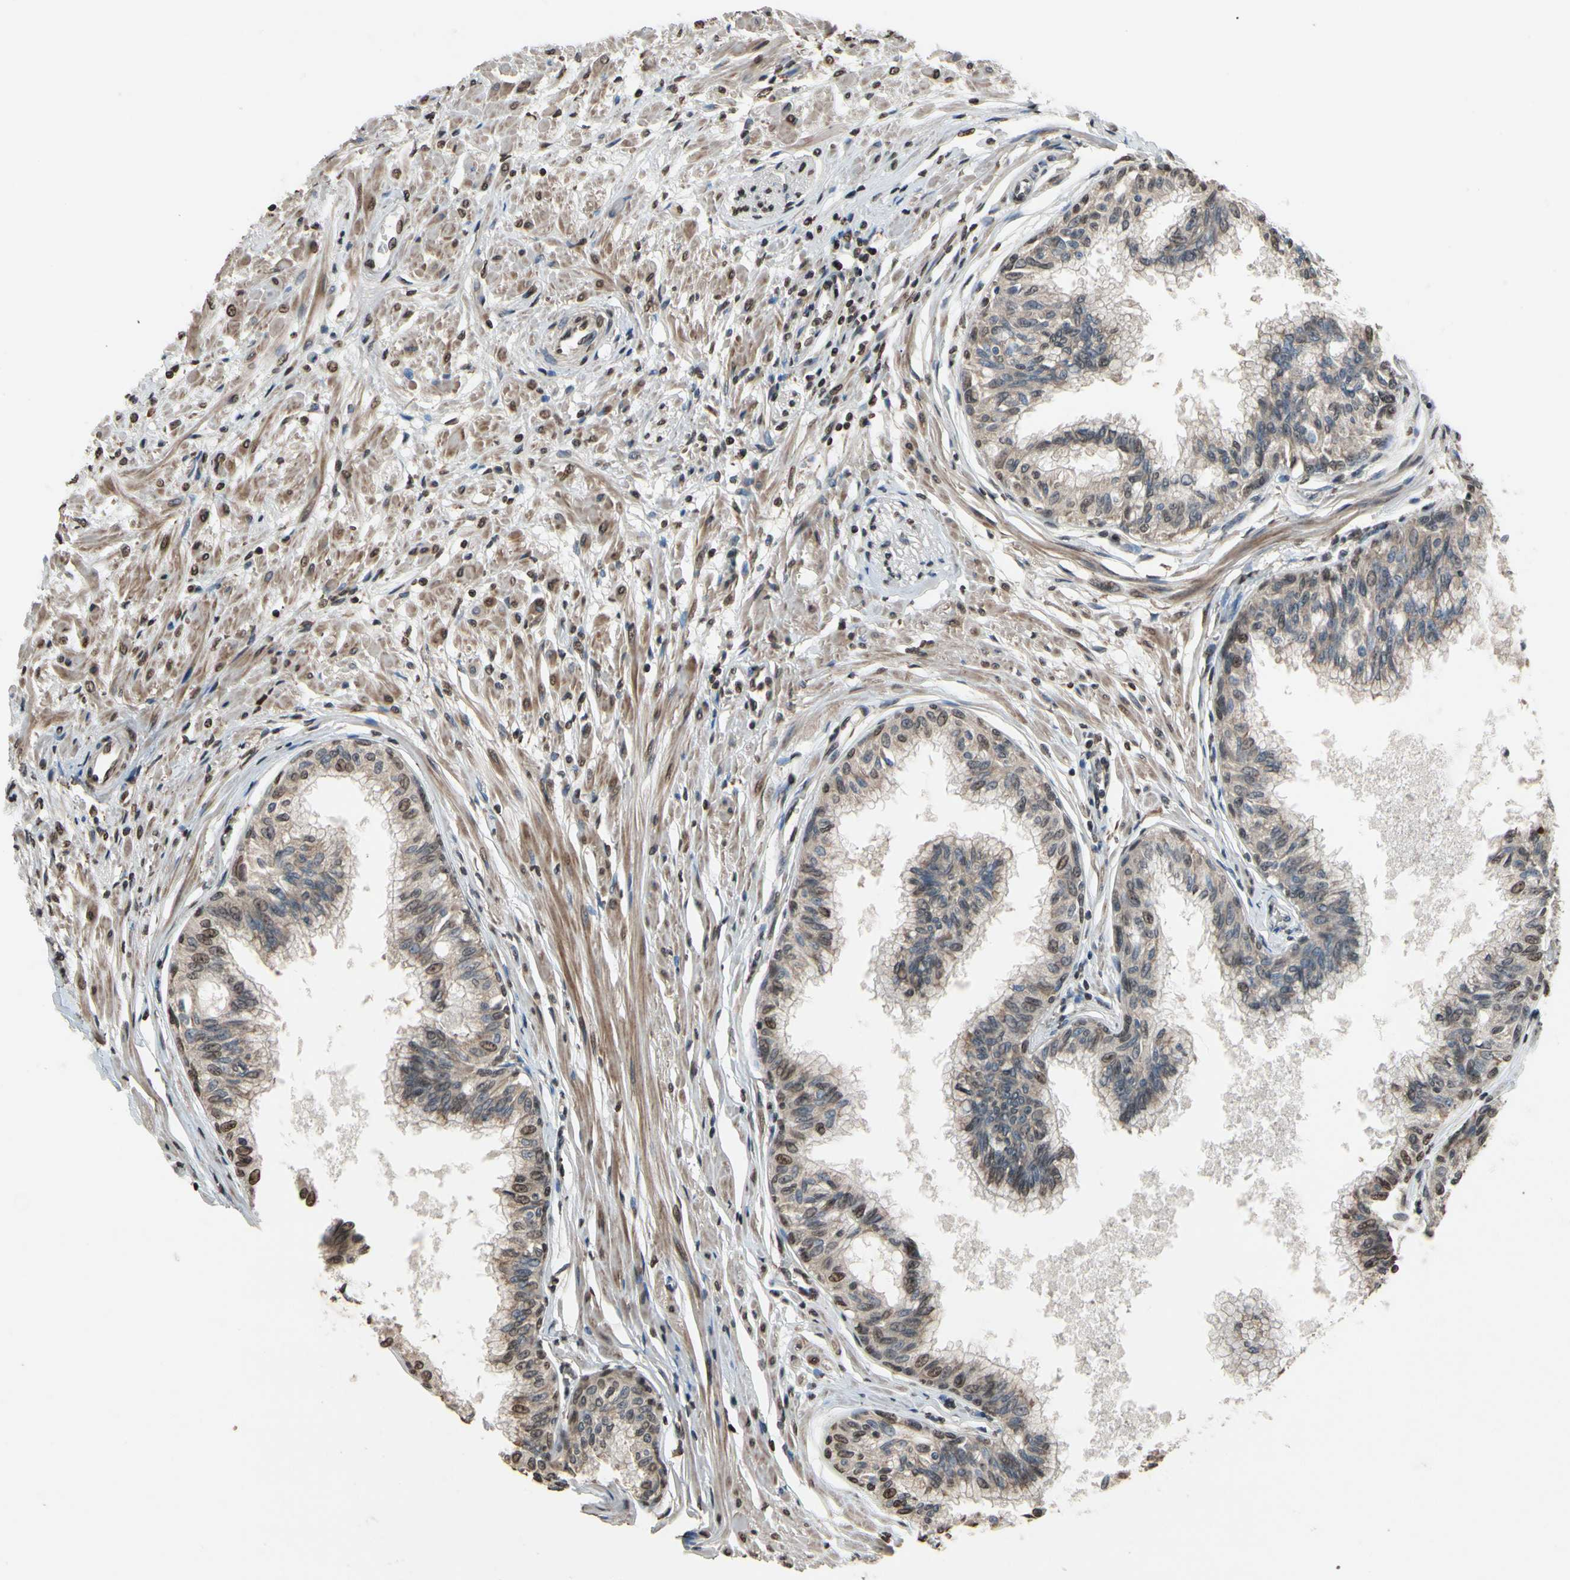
{"staining": {"intensity": "moderate", "quantity": ">75%", "location": "nuclear"}, "tissue": "prostate", "cell_type": "Glandular cells", "image_type": "normal", "snomed": [{"axis": "morphology", "description": "Normal tissue, NOS"}, {"axis": "topography", "description": "Prostate"}, {"axis": "topography", "description": "Seminal veicle"}], "caption": "Protein expression analysis of normal prostate exhibits moderate nuclear staining in approximately >75% of glandular cells.", "gene": "HIPK2", "patient": {"sex": "male", "age": 60}}